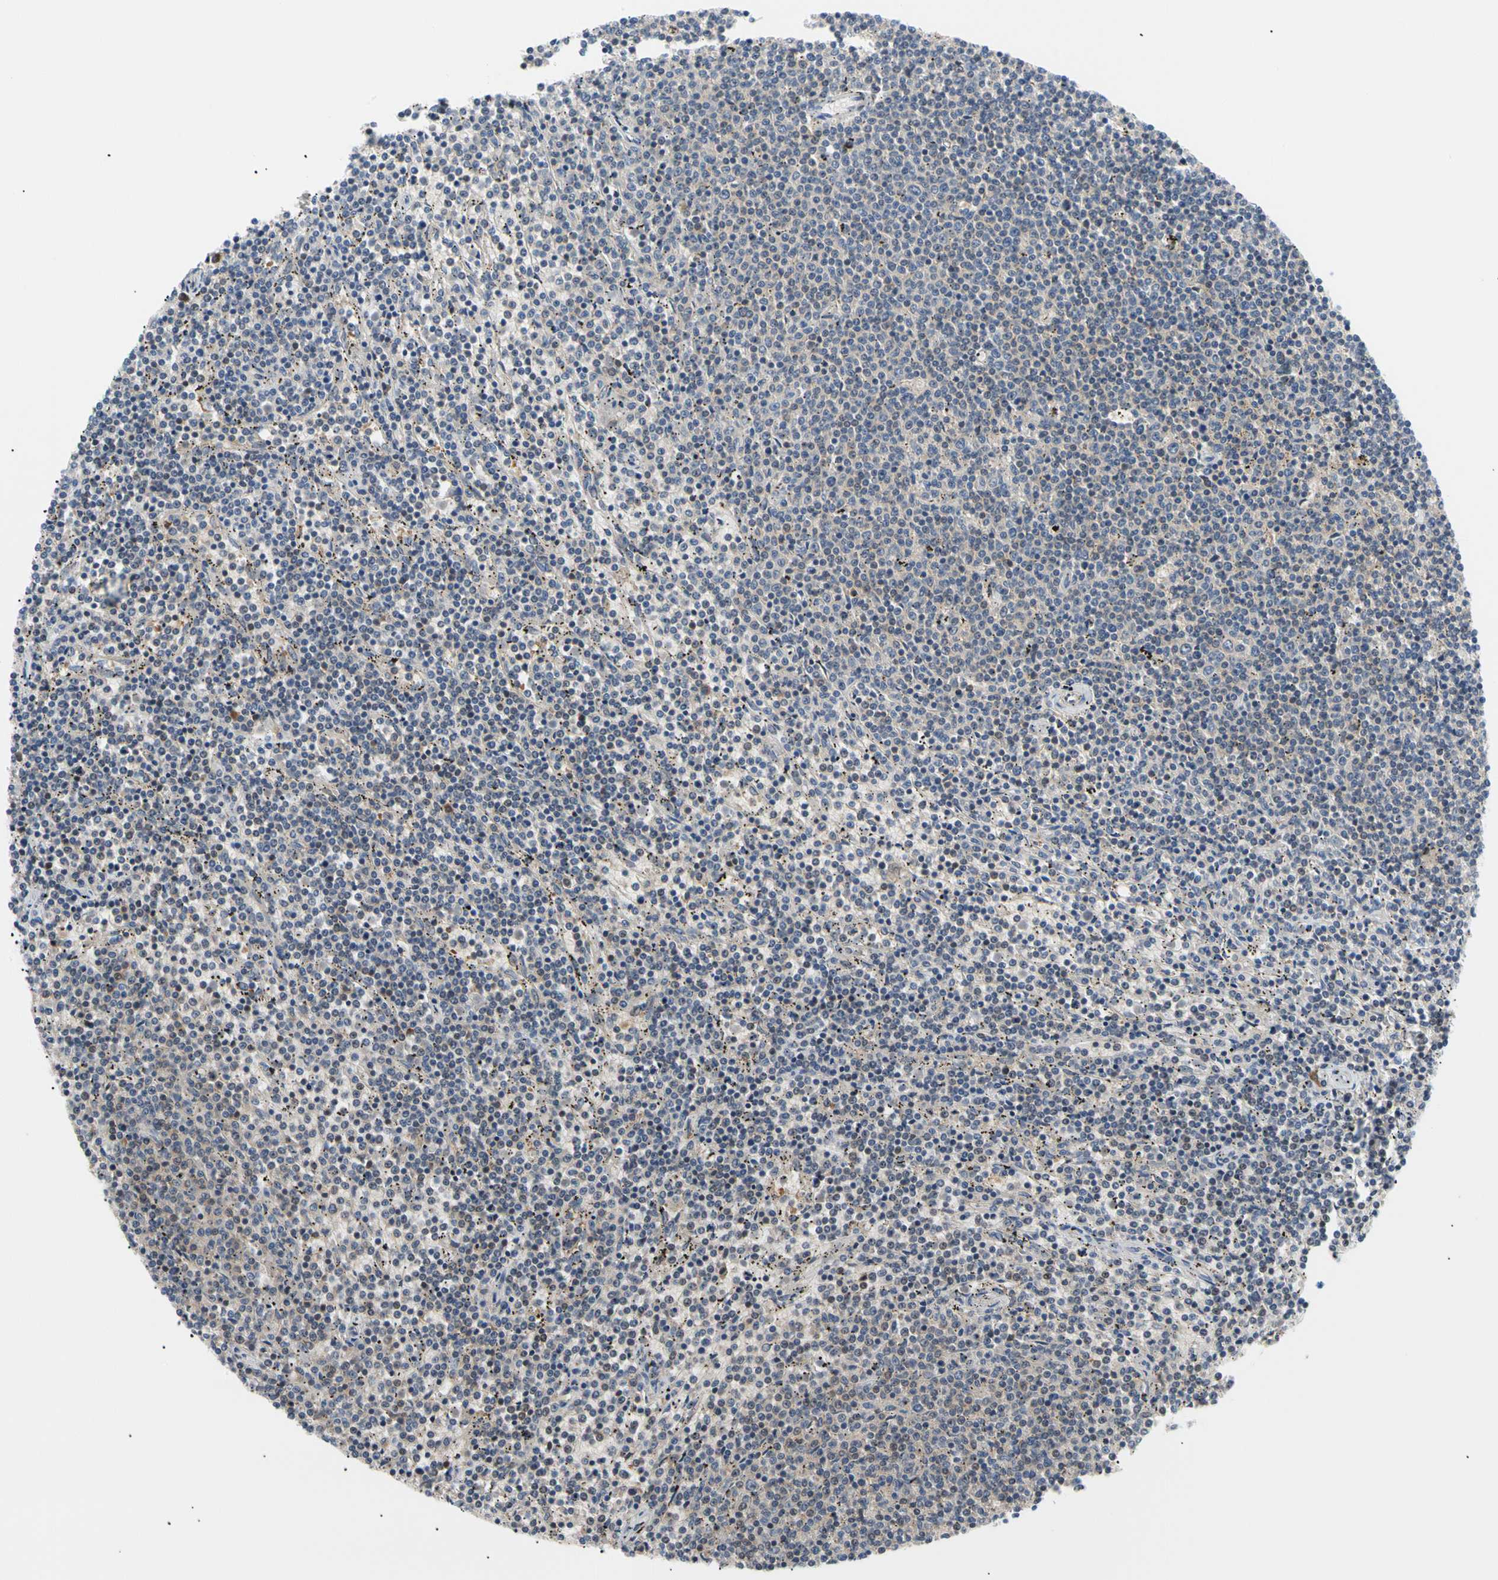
{"staining": {"intensity": "negative", "quantity": "none", "location": "none"}, "tissue": "lymphoma", "cell_type": "Tumor cells", "image_type": "cancer", "snomed": [{"axis": "morphology", "description": "Malignant lymphoma, non-Hodgkin's type, Low grade"}, {"axis": "topography", "description": "Spleen"}], "caption": "IHC image of lymphoma stained for a protein (brown), which shows no positivity in tumor cells. Nuclei are stained in blue.", "gene": "SEC23B", "patient": {"sex": "female", "age": 50}}